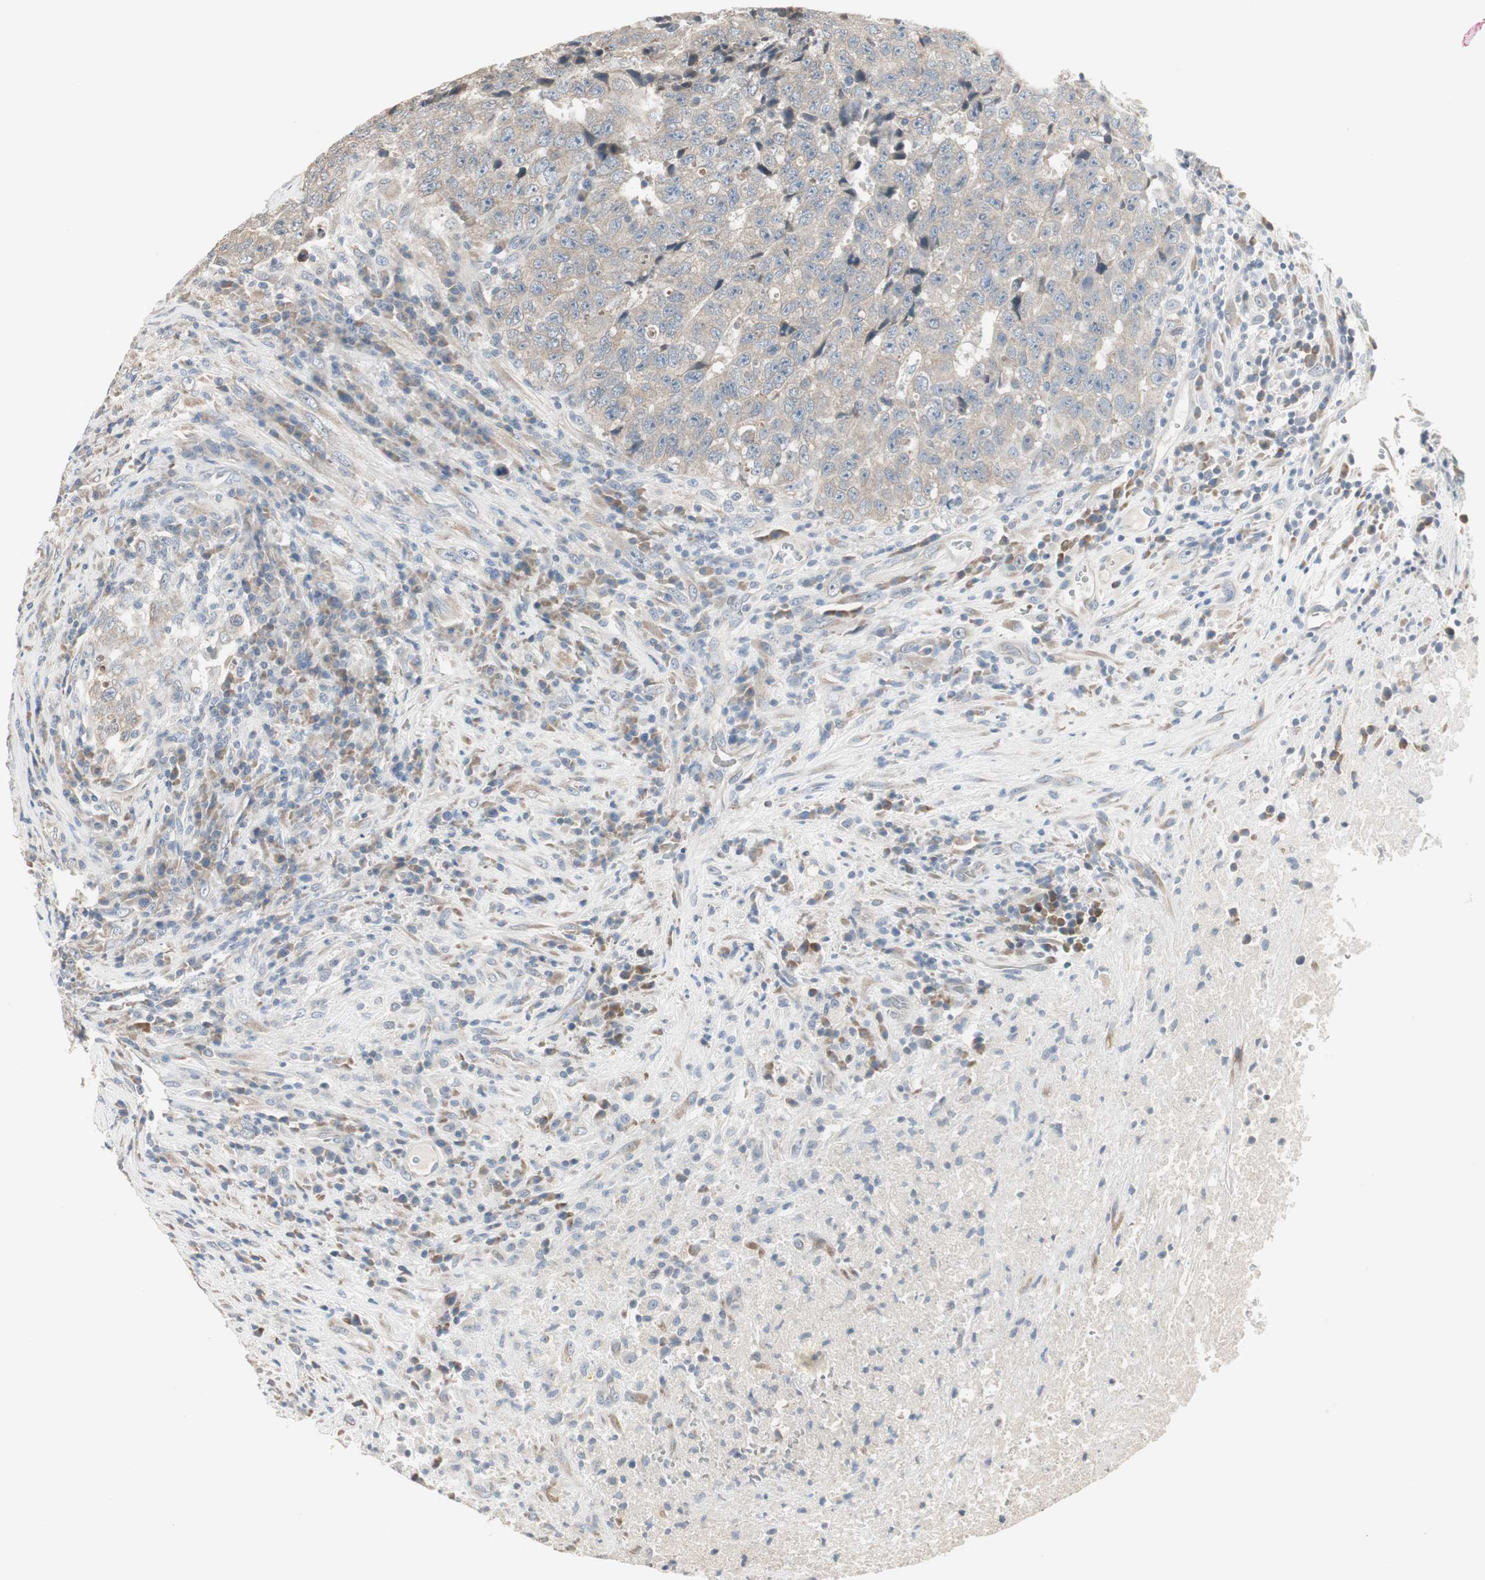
{"staining": {"intensity": "weak", "quantity": ">75%", "location": "cytoplasmic/membranous"}, "tissue": "testis cancer", "cell_type": "Tumor cells", "image_type": "cancer", "snomed": [{"axis": "morphology", "description": "Necrosis, NOS"}, {"axis": "morphology", "description": "Carcinoma, Embryonal, NOS"}, {"axis": "topography", "description": "Testis"}], "caption": "Immunohistochemistry staining of testis cancer, which reveals low levels of weak cytoplasmic/membranous expression in approximately >75% of tumor cells indicating weak cytoplasmic/membranous protein positivity. The staining was performed using DAB (brown) for protein detection and nuclei were counterstained in hematoxylin (blue).", "gene": "PDZK1", "patient": {"sex": "male", "age": 19}}